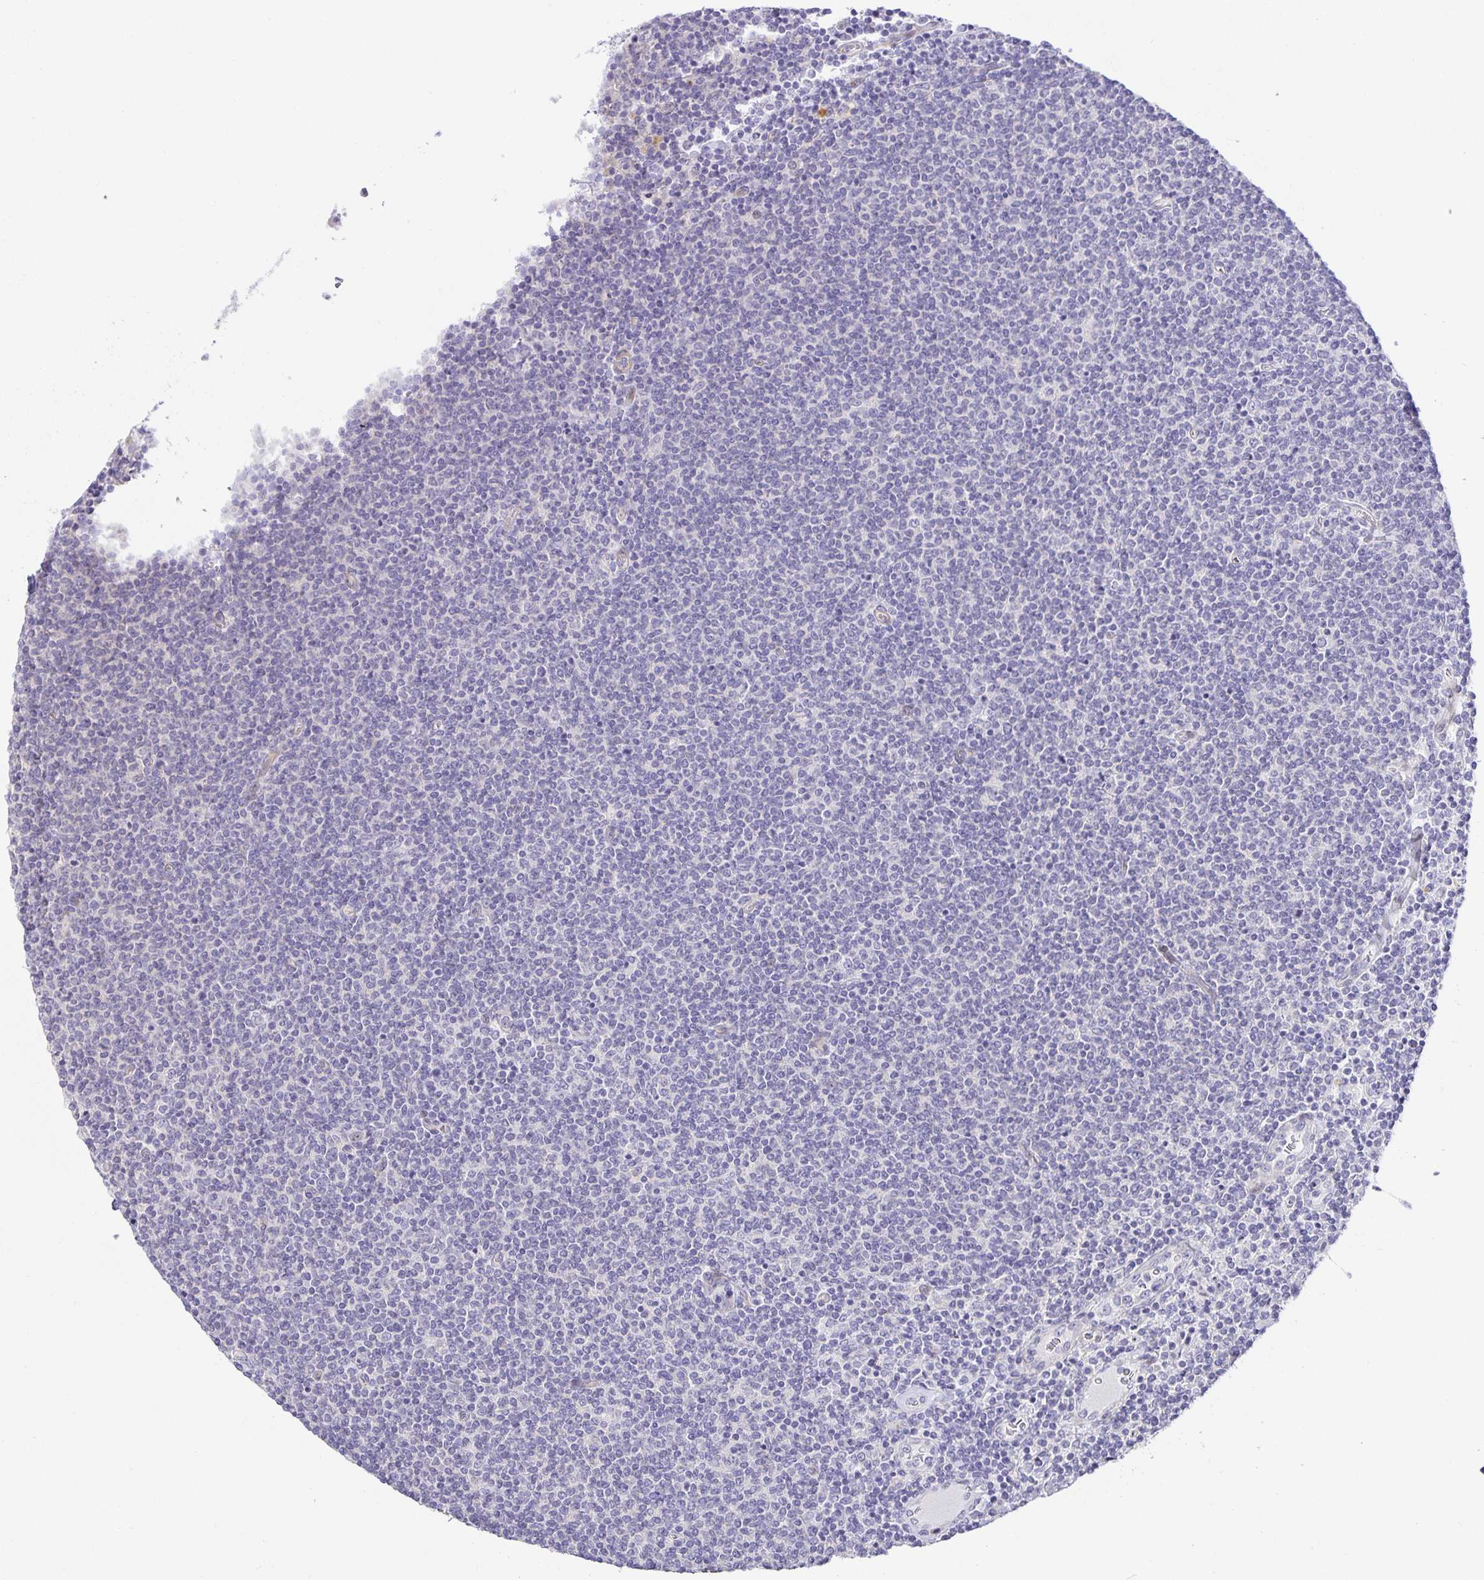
{"staining": {"intensity": "negative", "quantity": "none", "location": "none"}, "tissue": "lymphoma", "cell_type": "Tumor cells", "image_type": "cancer", "snomed": [{"axis": "morphology", "description": "Malignant lymphoma, non-Hodgkin's type, Low grade"}, {"axis": "topography", "description": "Lymph node"}], "caption": "Tumor cells show no significant expression in malignant lymphoma, non-Hodgkin's type (low-grade). (IHC, brightfield microscopy, high magnification).", "gene": "TJP3", "patient": {"sex": "male", "age": 52}}